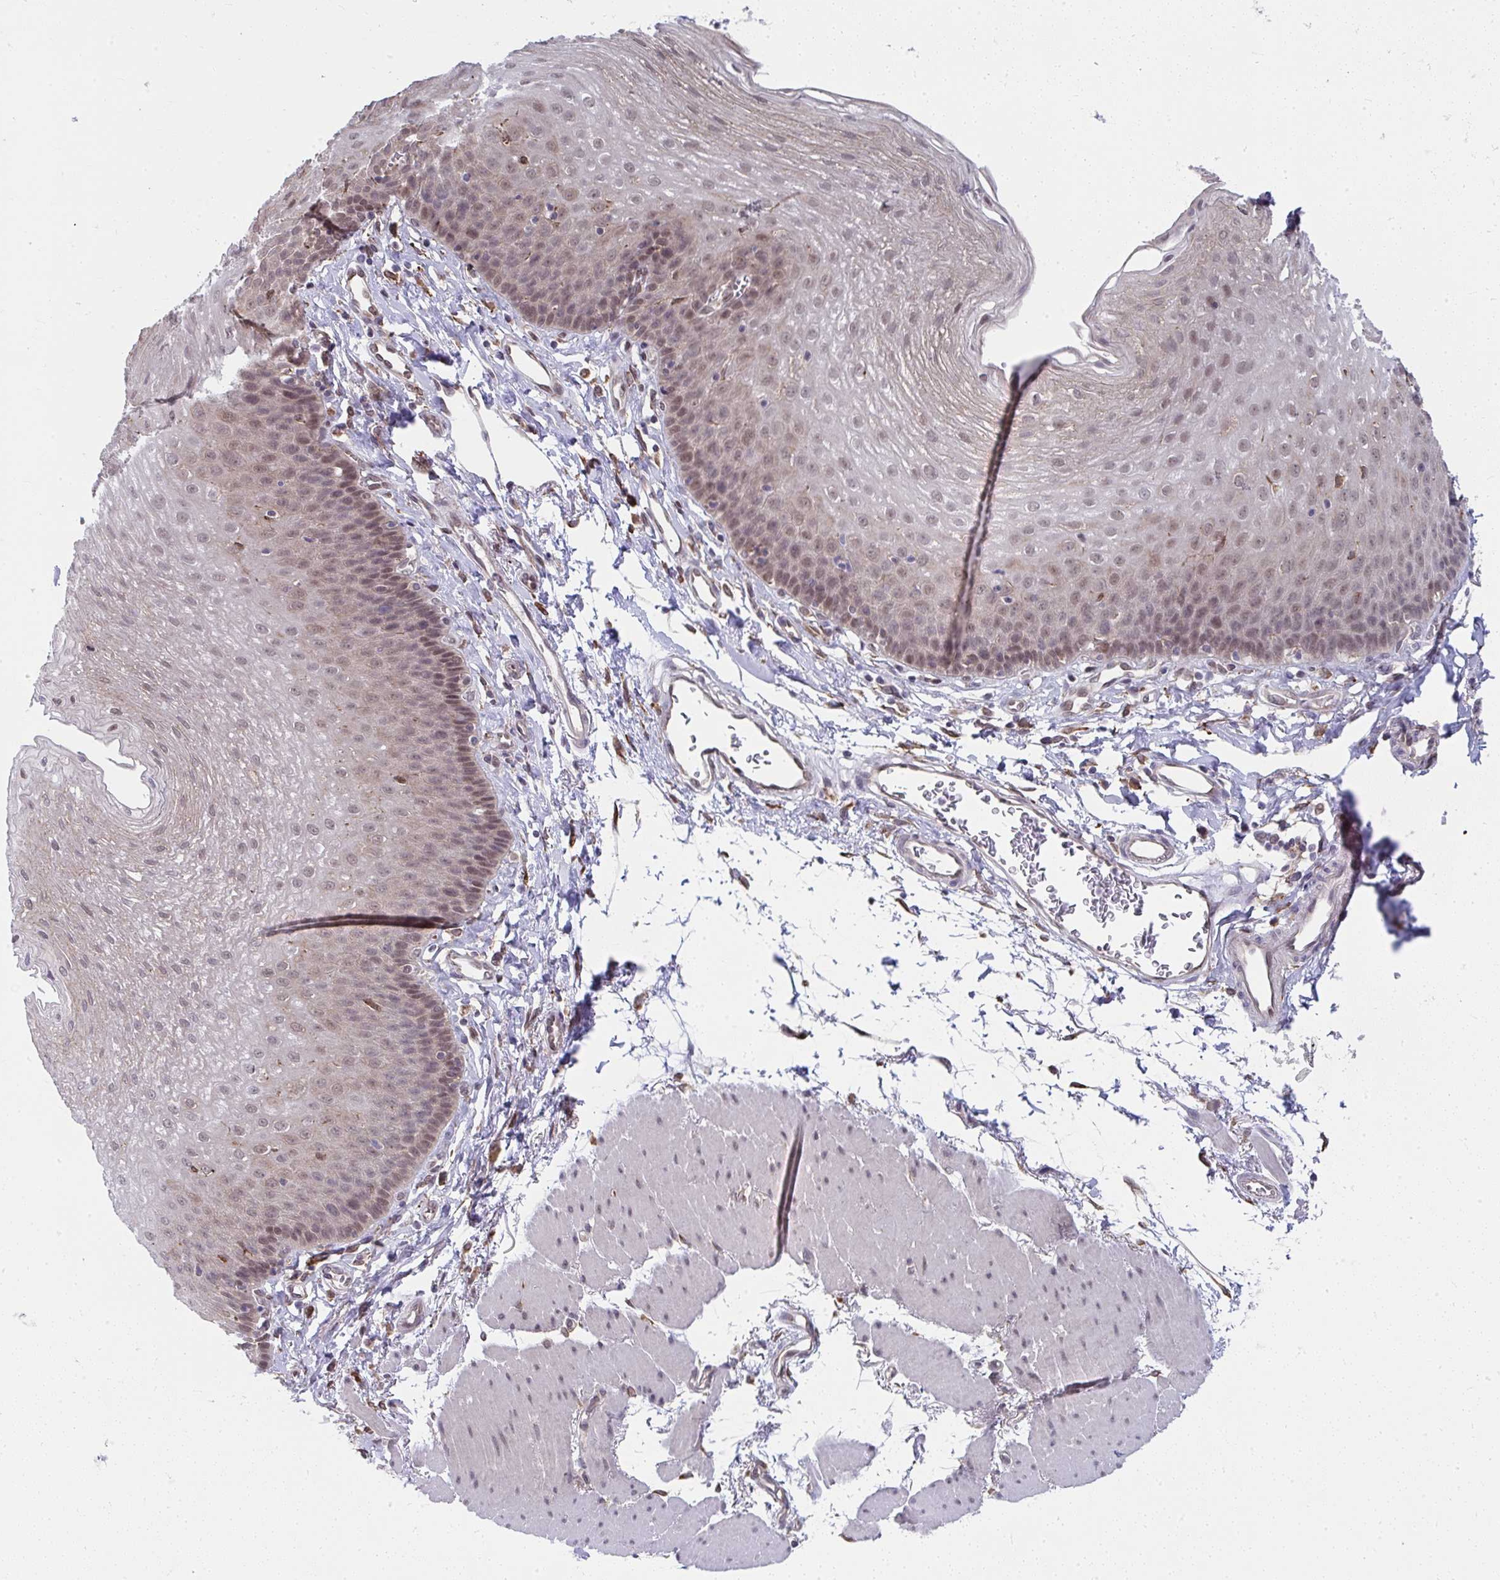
{"staining": {"intensity": "weak", "quantity": ">75%", "location": "nuclear"}, "tissue": "esophagus", "cell_type": "Squamous epithelial cells", "image_type": "normal", "snomed": [{"axis": "morphology", "description": "Normal tissue, NOS"}, {"axis": "topography", "description": "Esophagus"}], "caption": "IHC staining of benign esophagus, which shows low levels of weak nuclear positivity in about >75% of squamous epithelial cells indicating weak nuclear protein expression. The staining was performed using DAB (brown) for protein detection and nuclei were counterstained in hematoxylin (blue).", "gene": "NMNAT1", "patient": {"sex": "female", "age": 81}}